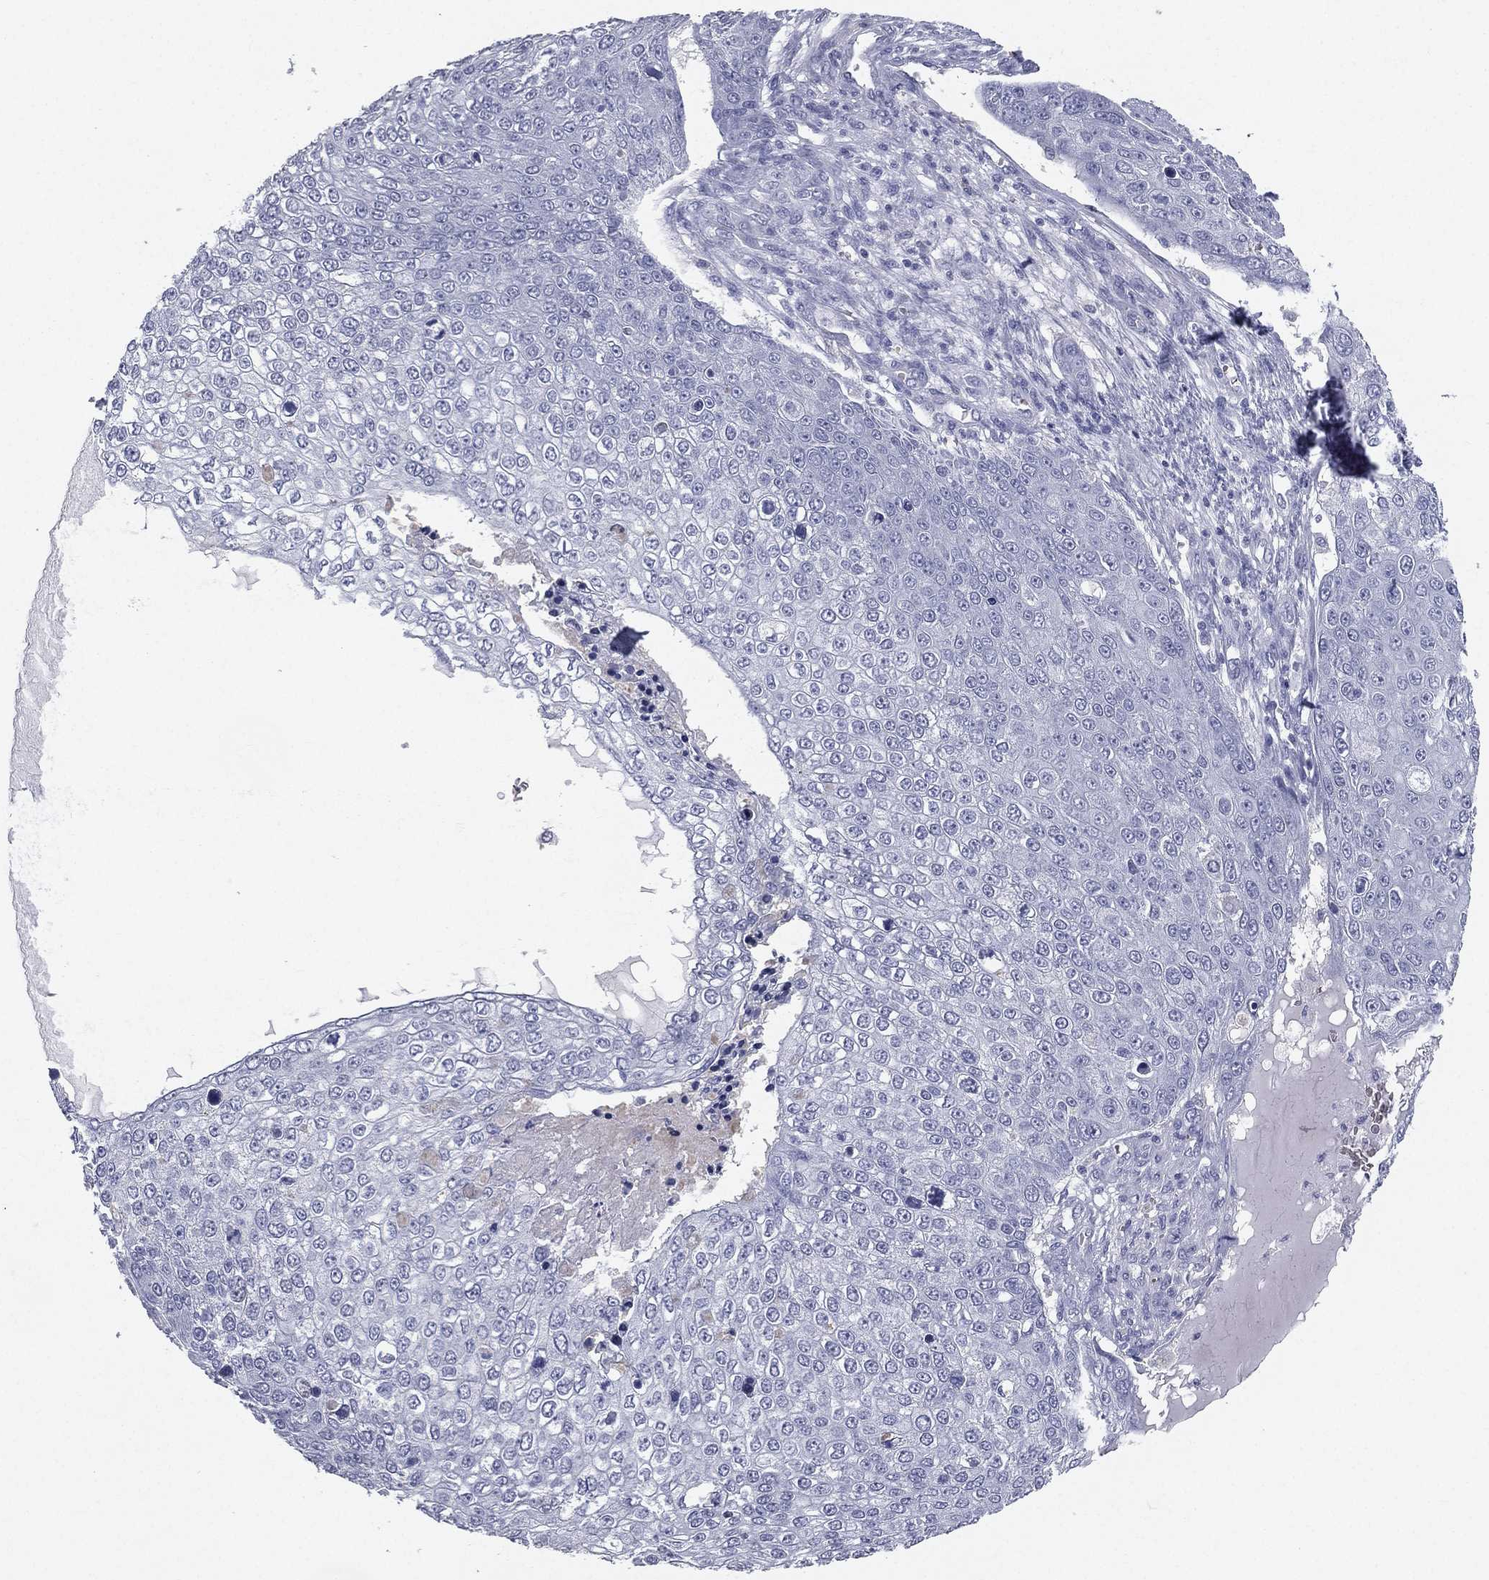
{"staining": {"intensity": "negative", "quantity": "none", "location": "none"}, "tissue": "skin cancer", "cell_type": "Tumor cells", "image_type": "cancer", "snomed": [{"axis": "morphology", "description": "Squamous cell carcinoma, NOS"}, {"axis": "topography", "description": "Skin"}], "caption": "The image displays no significant expression in tumor cells of skin squamous cell carcinoma.", "gene": "ESX1", "patient": {"sex": "male", "age": 71}}